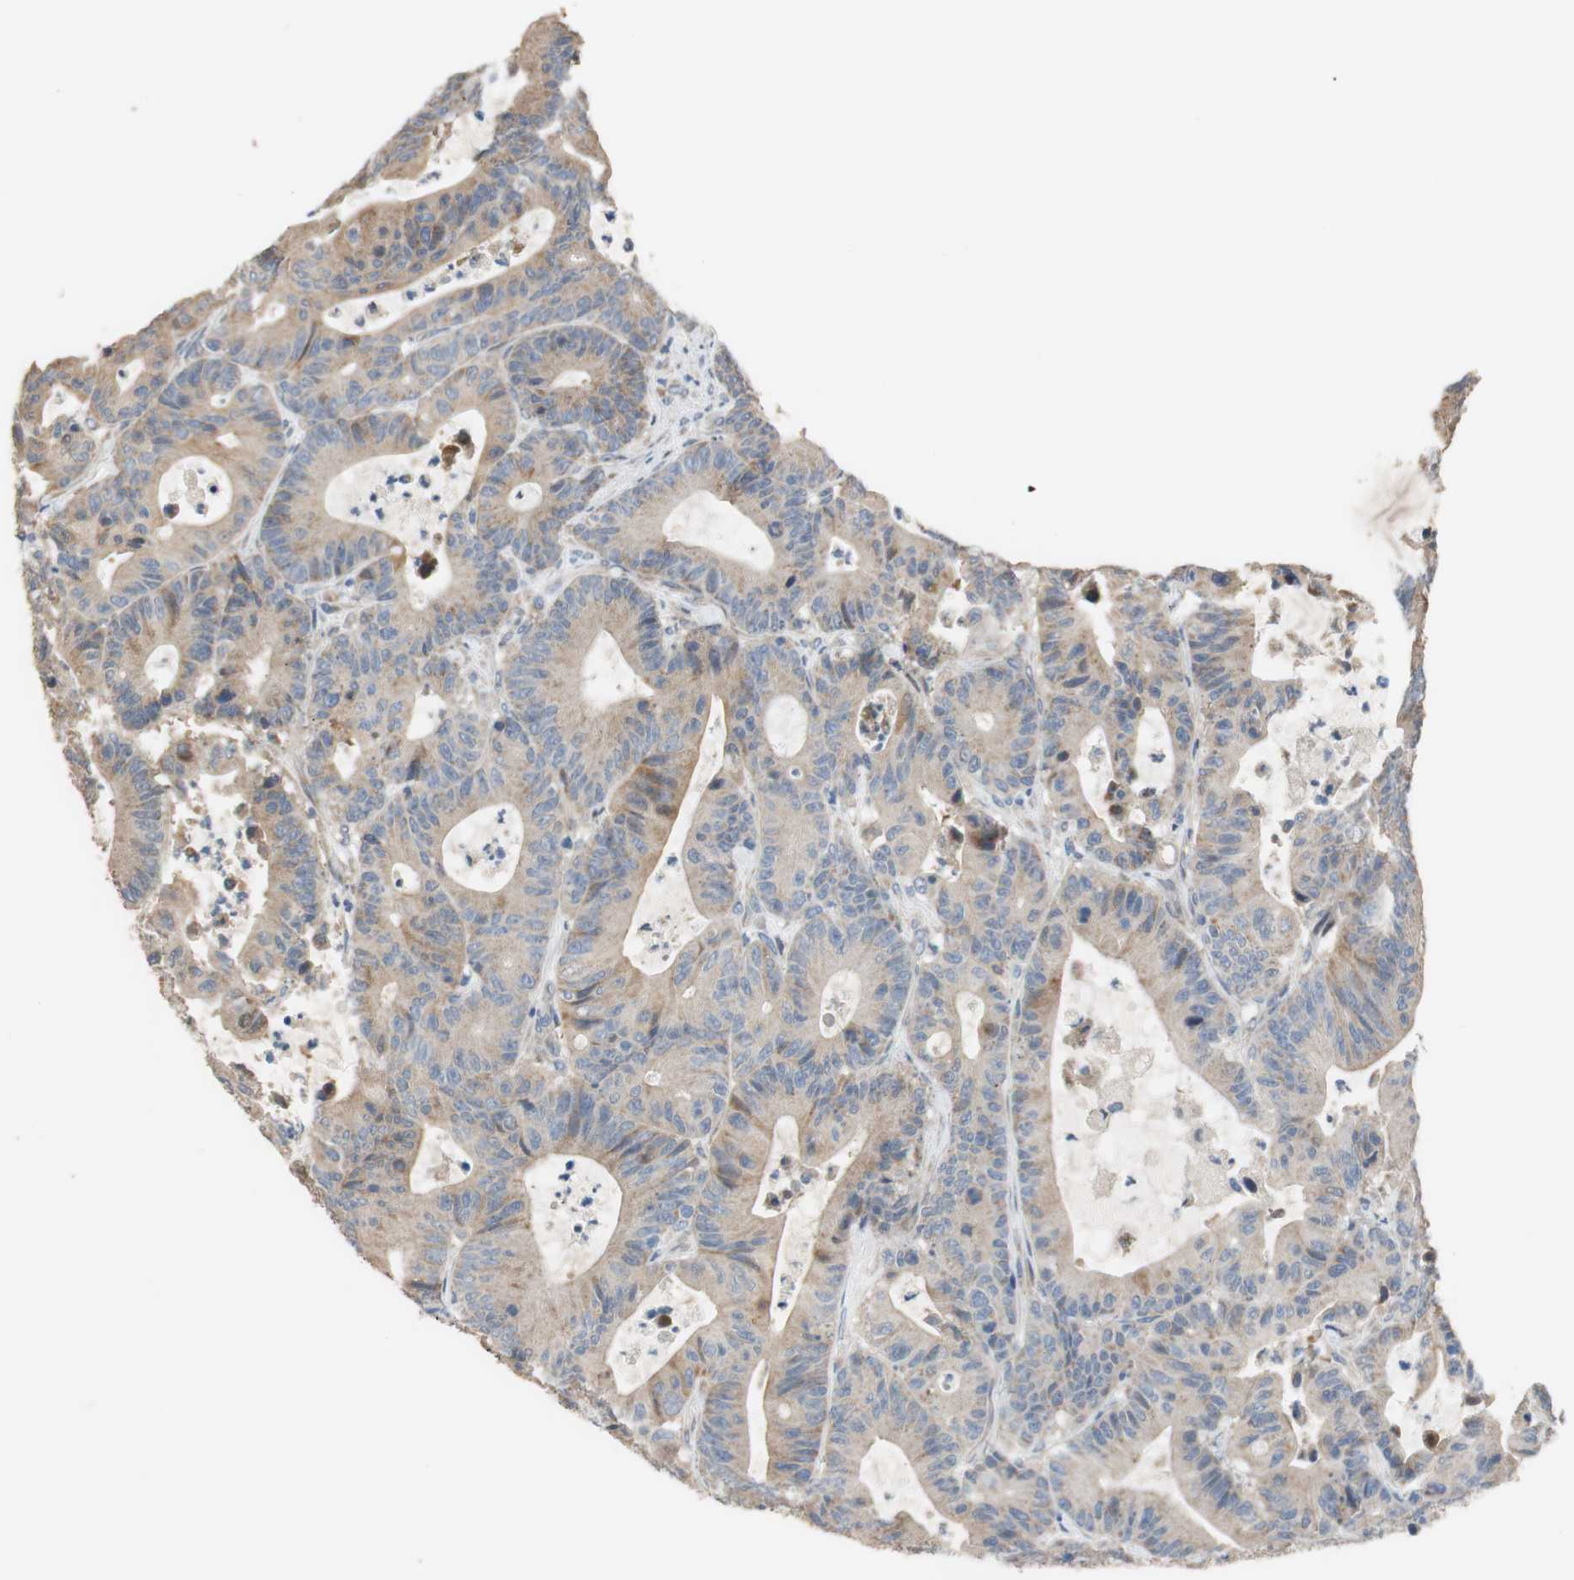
{"staining": {"intensity": "moderate", "quantity": ">75%", "location": "cytoplasmic/membranous"}, "tissue": "colorectal cancer", "cell_type": "Tumor cells", "image_type": "cancer", "snomed": [{"axis": "morphology", "description": "Adenocarcinoma, NOS"}, {"axis": "topography", "description": "Colon"}], "caption": "About >75% of tumor cells in colorectal cancer (adenocarcinoma) exhibit moderate cytoplasmic/membranous protein positivity as visualized by brown immunohistochemical staining.", "gene": "ALDH1A2", "patient": {"sex": "female", "age": 84}}